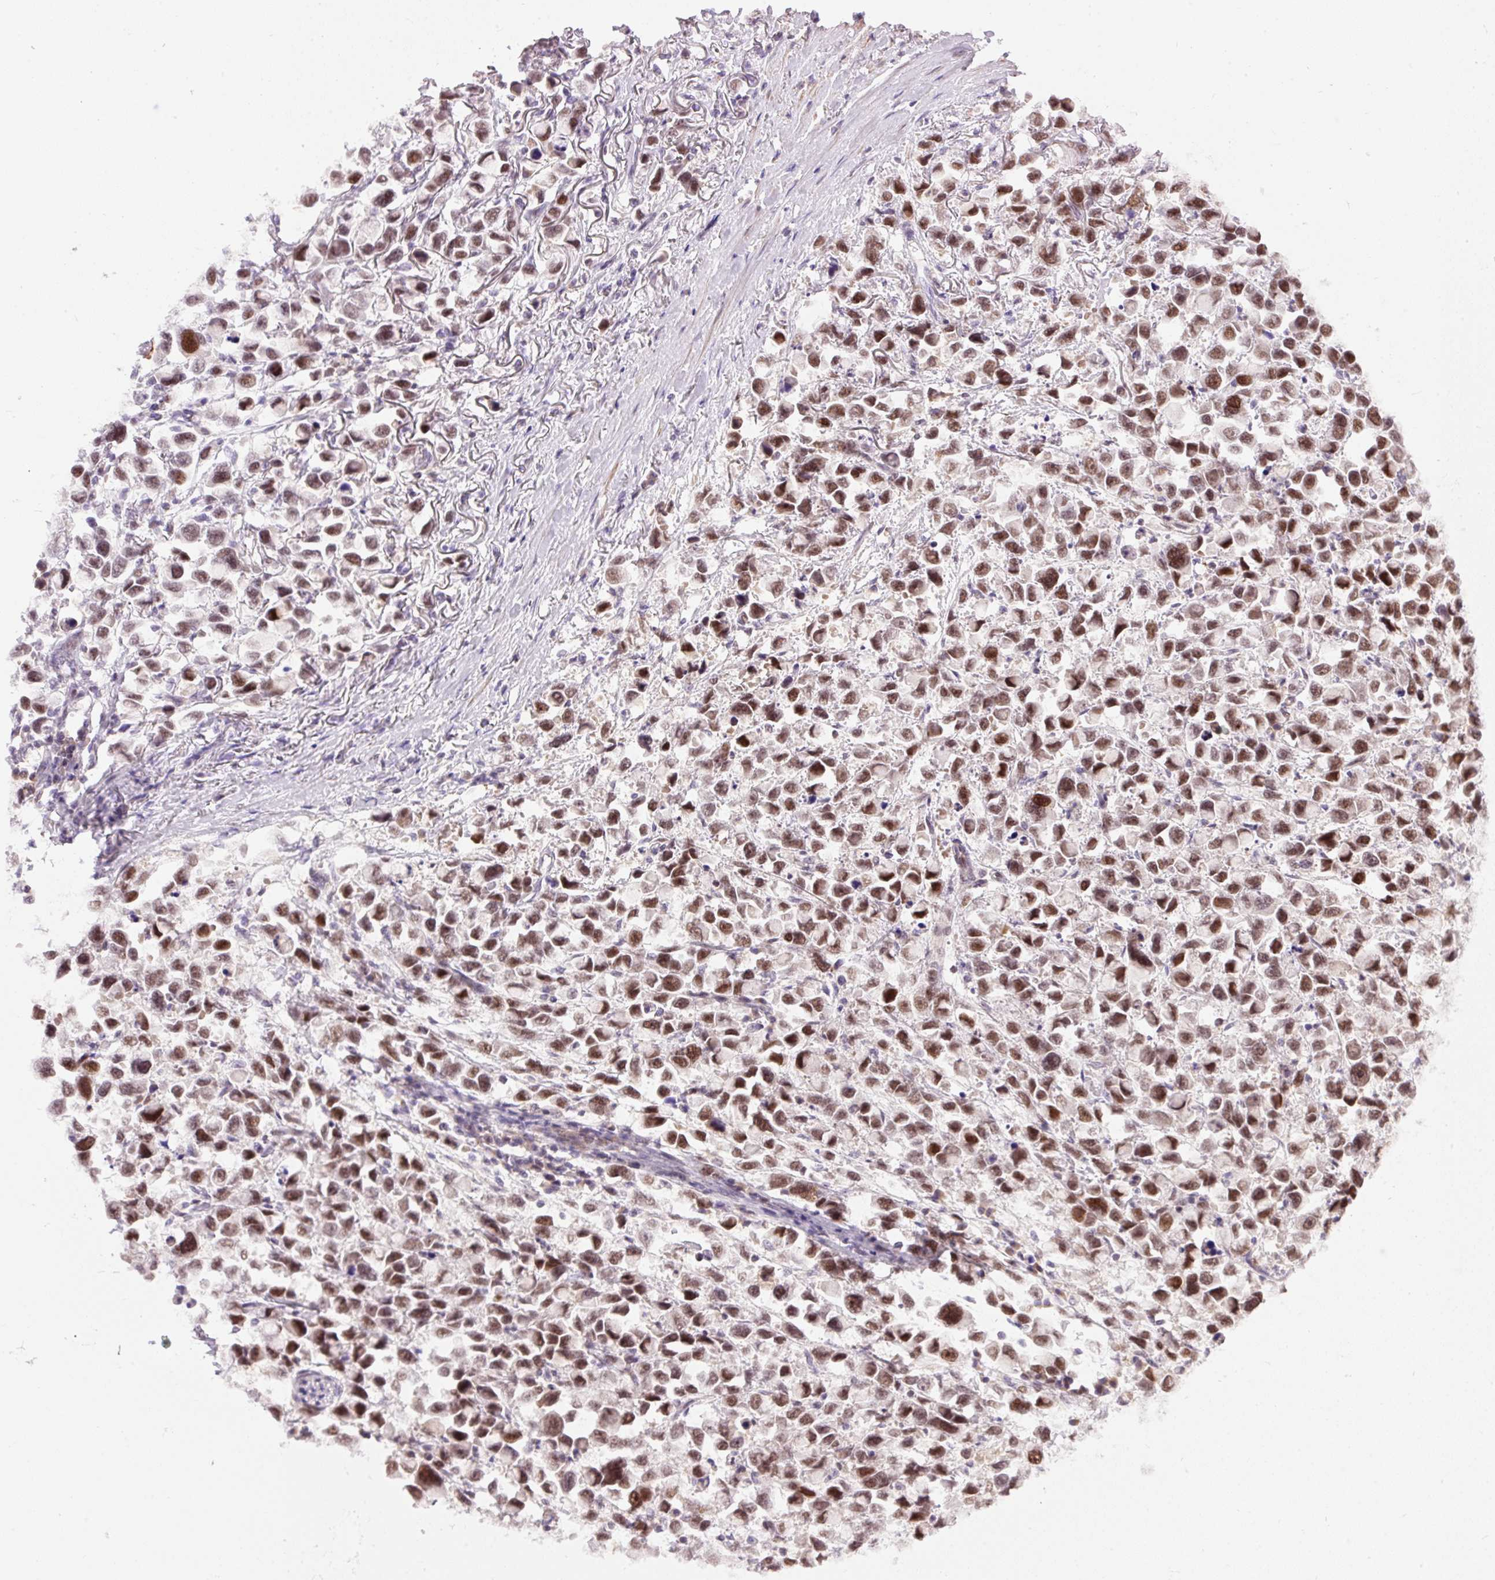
{"staining": {"intensity": "moderate", "quantity": ">75%", "location": "nuclear"}, "tissue": "stomach cancer", "cell_type": "Tumor cells", "image_type": "cancer", "snomed": [{"axis": "morphology", "description": "Adenocarcinoma, NOS"}, {"axis": "topography", "description": "Stomach"}], "caption": "Stomach adenocarcinoma was stained to show a protein in brown. There is medium levels of moderate nuclear expression in approximately >75% of tumor cells. The staining was performed using DAB (3,3'-diaminobenzidine), with brown indicating positive protein expression. Nuclei are stained blue with hematoxylin.", "gene": "HNF1A", "patient": {"sex": "female", "age": 81}}